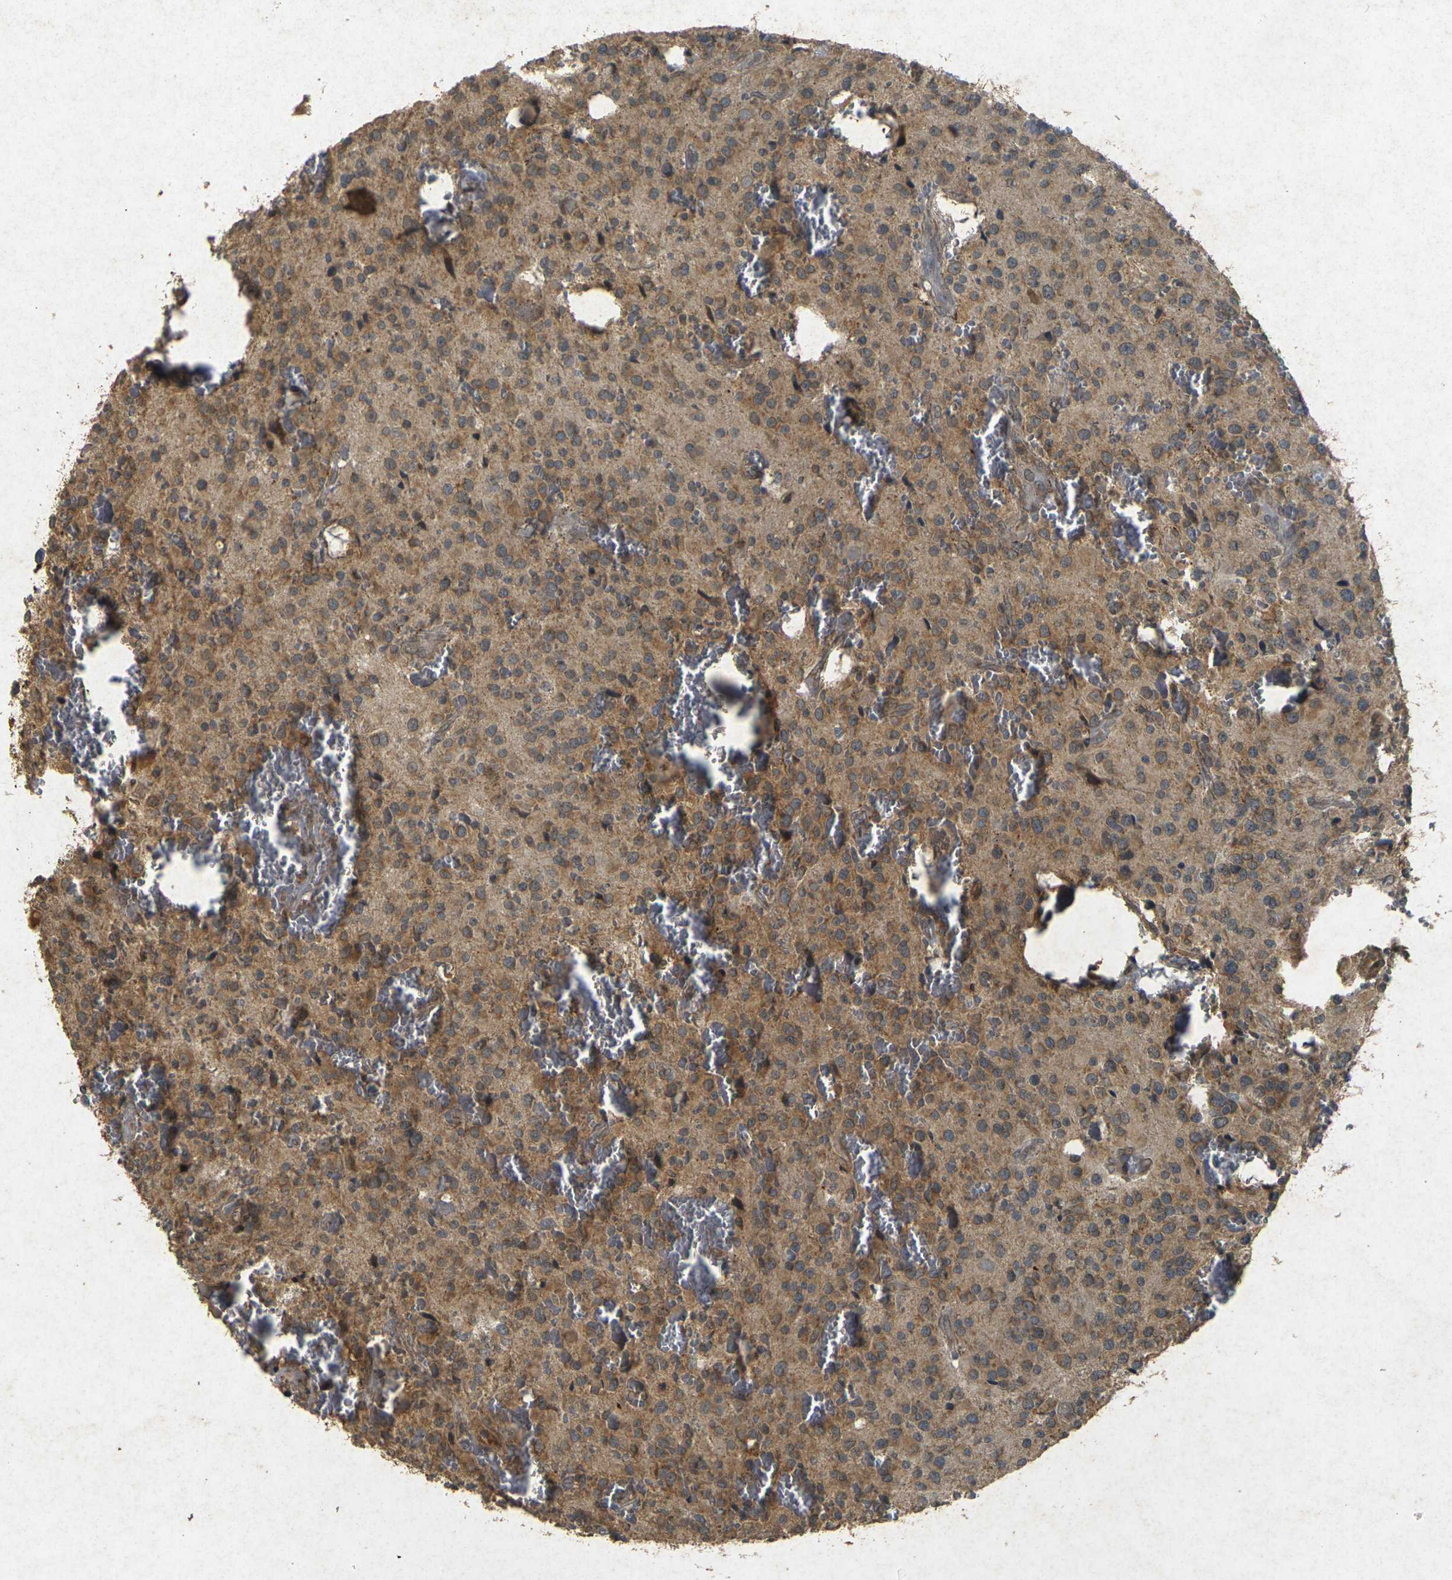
{"staining": {"intensity": "moderate", "quantity": ">75%", "location": "cytoplasmic/membranous"}, "tissue": "glioma", "cell_type": "Tumor cells", "image_type": "cancer", "snomed": [{"axis": "morphology", "description": "Glioma, malignant, Low grade"}, {"axis": "topography", "description": "Brain"}], "caption": "Immunohistochemical staining of human glioma shows moderate cytoplasmic/membranous protein positivity in about >75% of tumor cells.", "gene": "ERN1", "patient": {"sex": "male", "age": 58}}